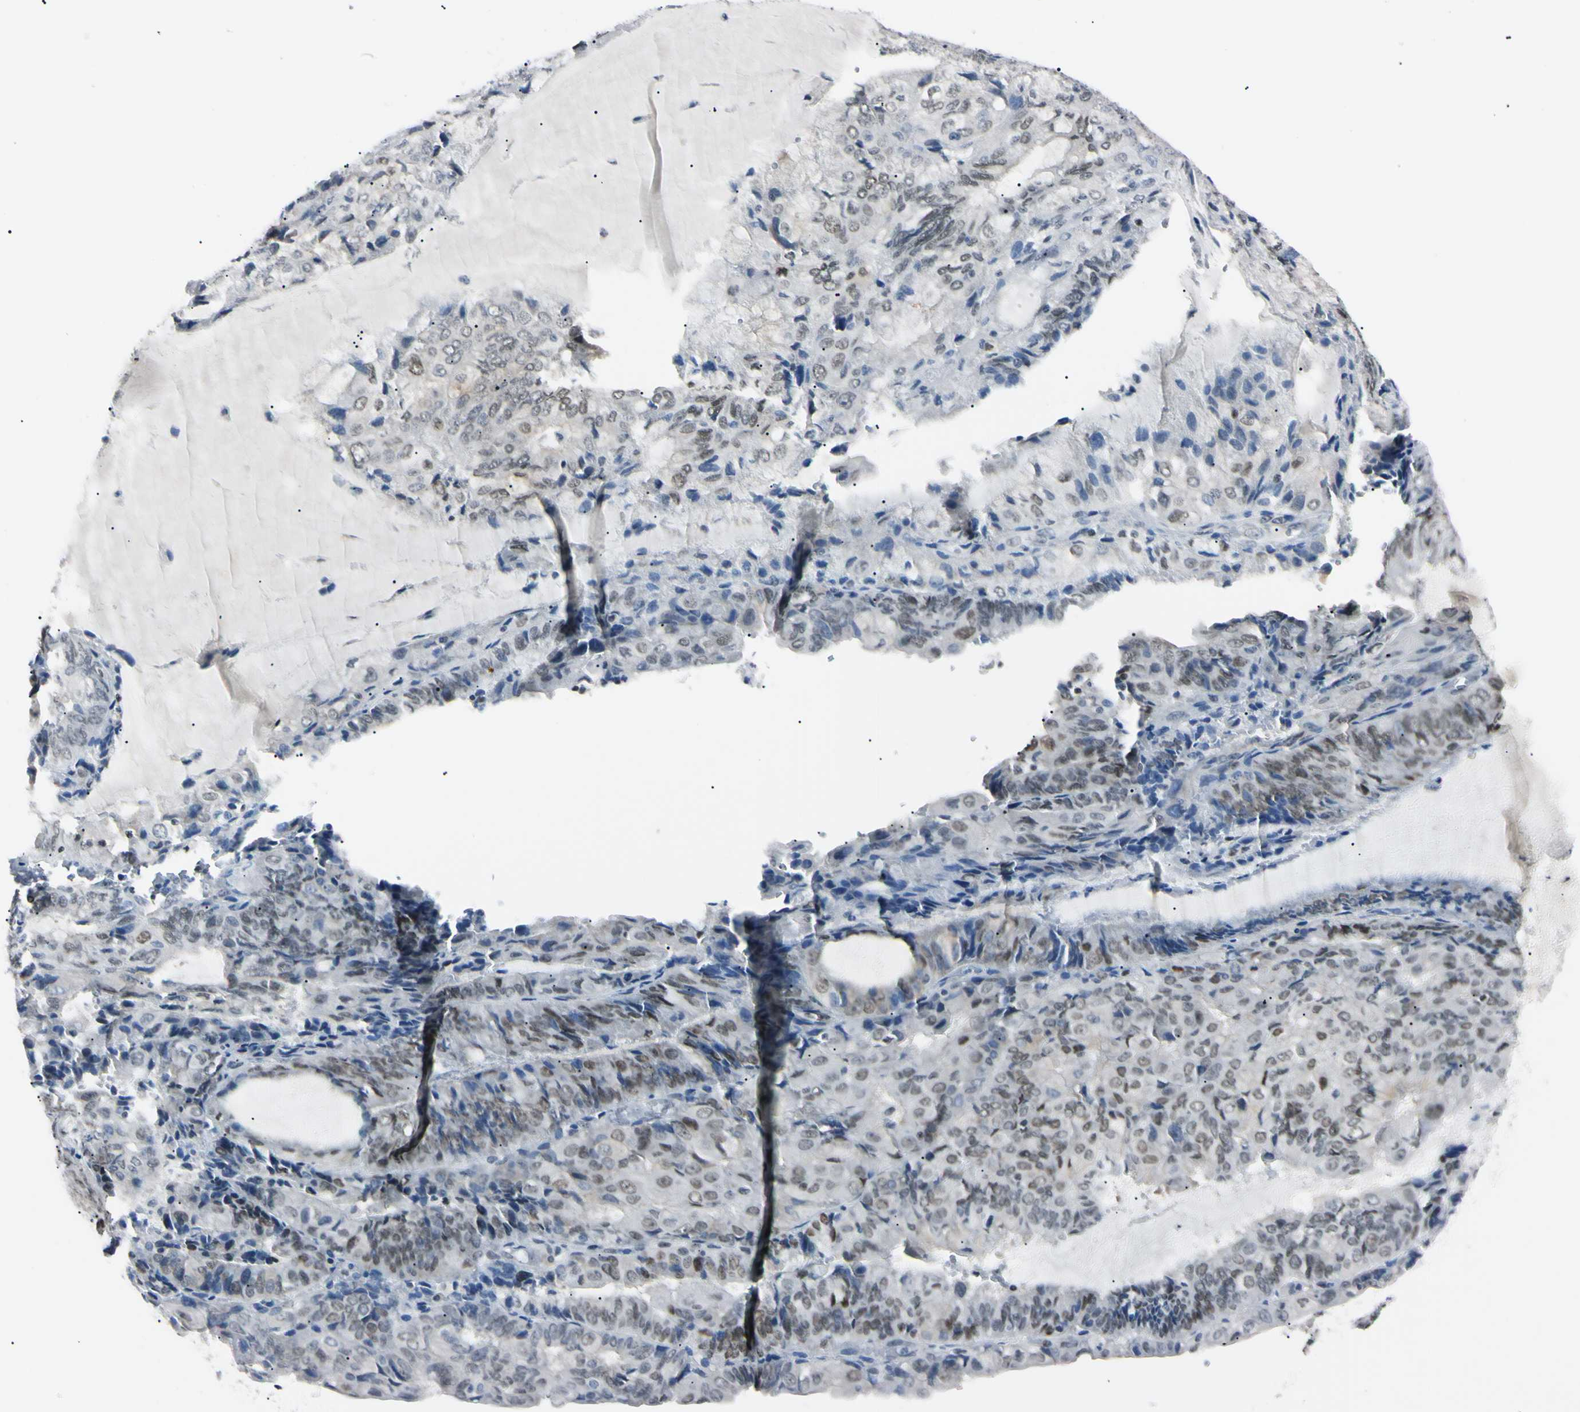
{"staining": {"intensity": "weak", "quantity": "25%-75%", "location": "nuclear"}, "tissue": "endometrial cancer", "cell_type": "Tumor cells", "image_type": "cancer", "snomed": [{"axis": "morphology", "description": "Adenocarcinoma, NOS"}, {"axis": "topography", "description": "Endometrium"}], "caption": "Protein expression analysis of endometrial adenocarcinoma exhibits weak nuclear staining in approximately 25%-75% of tumor cells.", "gene": "C1orf174", "patient": {"sex": "female", "age": 81}}